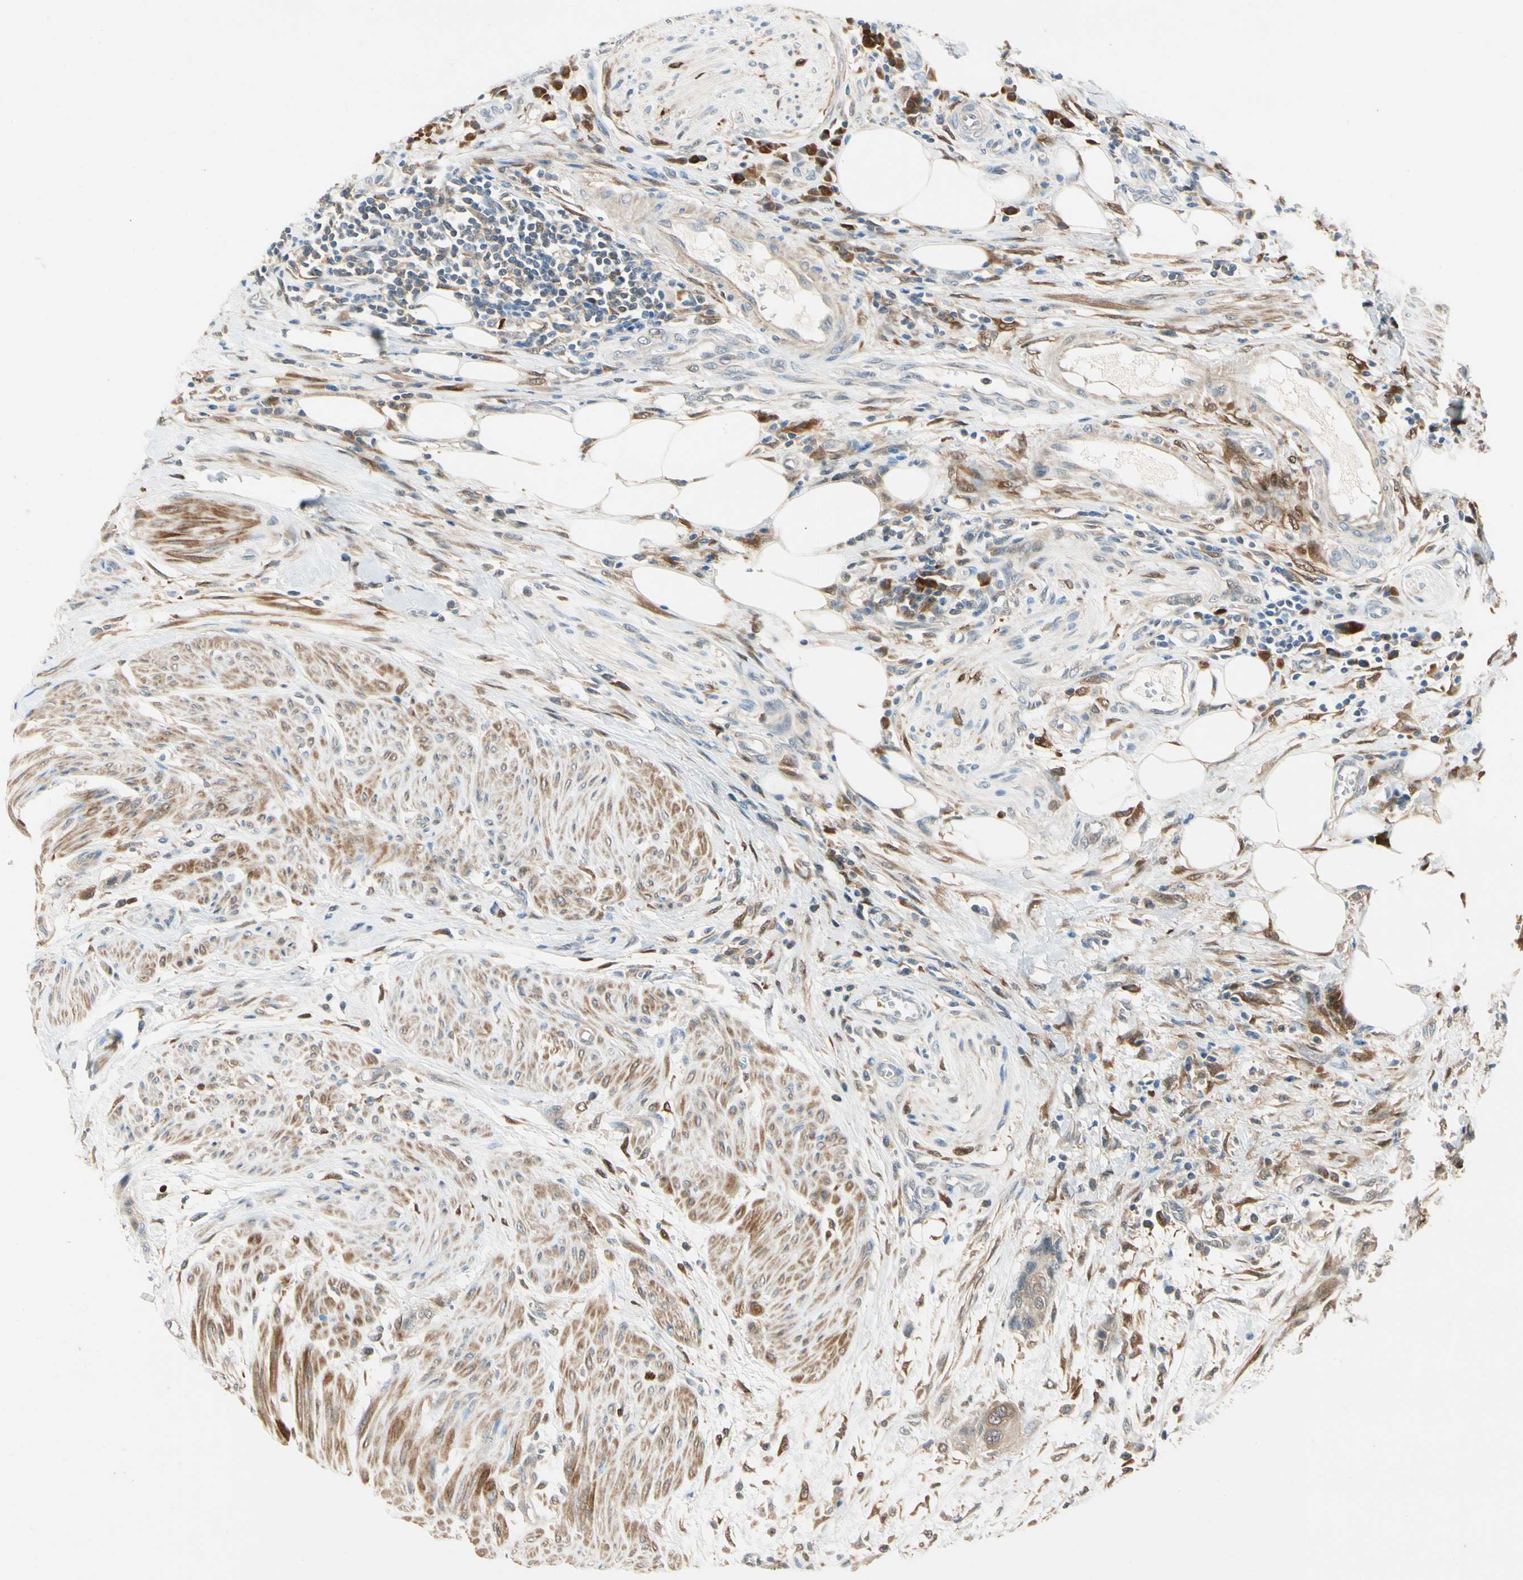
{"staining": {"intensity": "weak", "quantity": ">75%", "location": "cytoplasmic/membranous"}, "tissue": "urothelial cancer", "cell_type": "Tumor cells", "image_type": "cancer", "snomed": [{"axis": "morphology", "description": "Urothelial carcinoma, High grade"}, {"axis": "topography", "description": "Urinary bladder"}], "caption": "The image demonstrates immunohistochemical staining of urothelial cancer. There is weak cytoplasmic/membranous positivity is seen in about >75% of tumor cells. The staining is performed using DAB (3,3'-diaminobenzidine) brown chromogen to label protein expression. The nuclei are counter-stained blue using hematoxylin.", "gene": "WIPI1", "patient": {"sex": "male", "age": 35}}